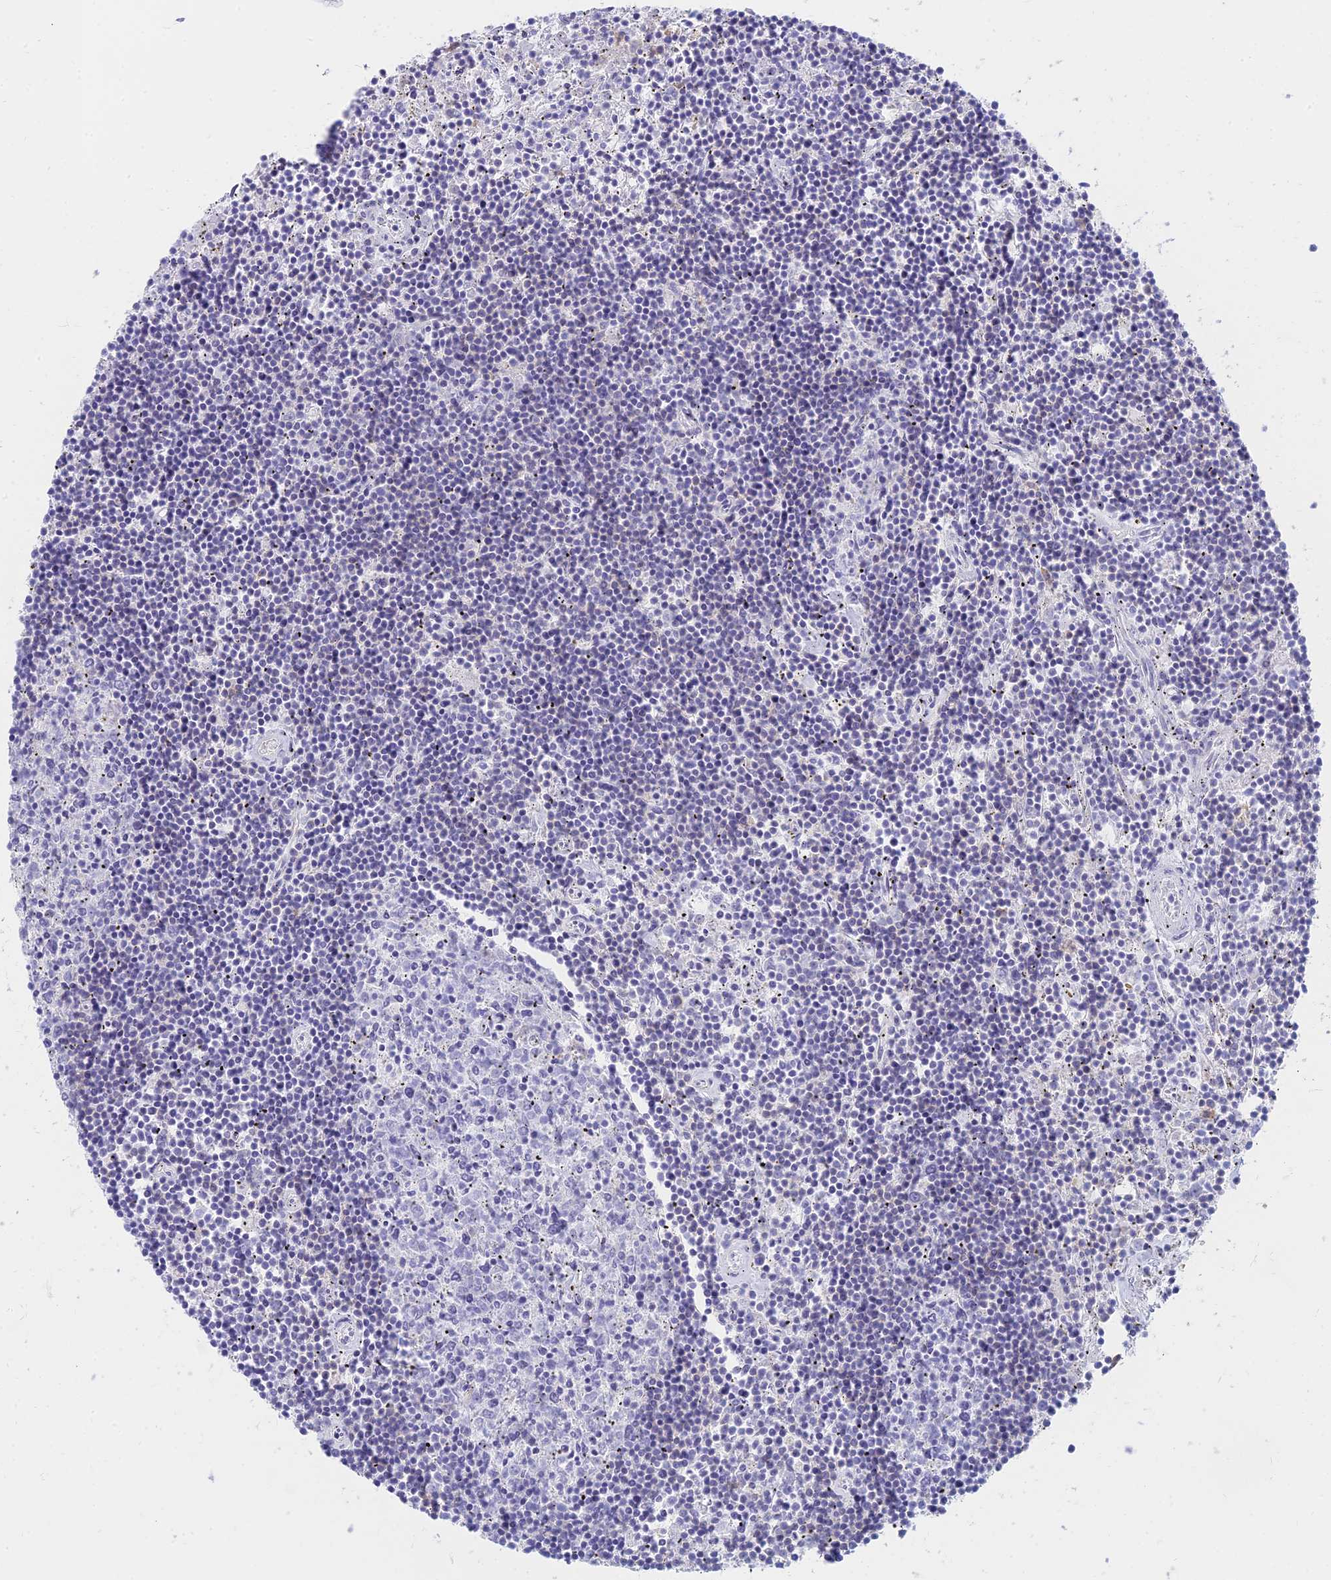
{"staining": {"intensity": "negative", "quantity": "none", "location": "none"}, "tissue": "lymphoma", "cell_type": "Tumor cells", "image_type": "cancer", "snomed": [{"axis": "morphology", "description": "Malignant lymphoma, non-Hodgkin's type, Low grade"}, {"axis": "topography", "description": "Spleen"}], "caption": "DAB immunohistochemical staining of human lymphoma reveals no significant expression in tumor cells. Nuclei are stained in blue.", "gene": "STRN4", "patient": {"sex": "male", "age": 76}}